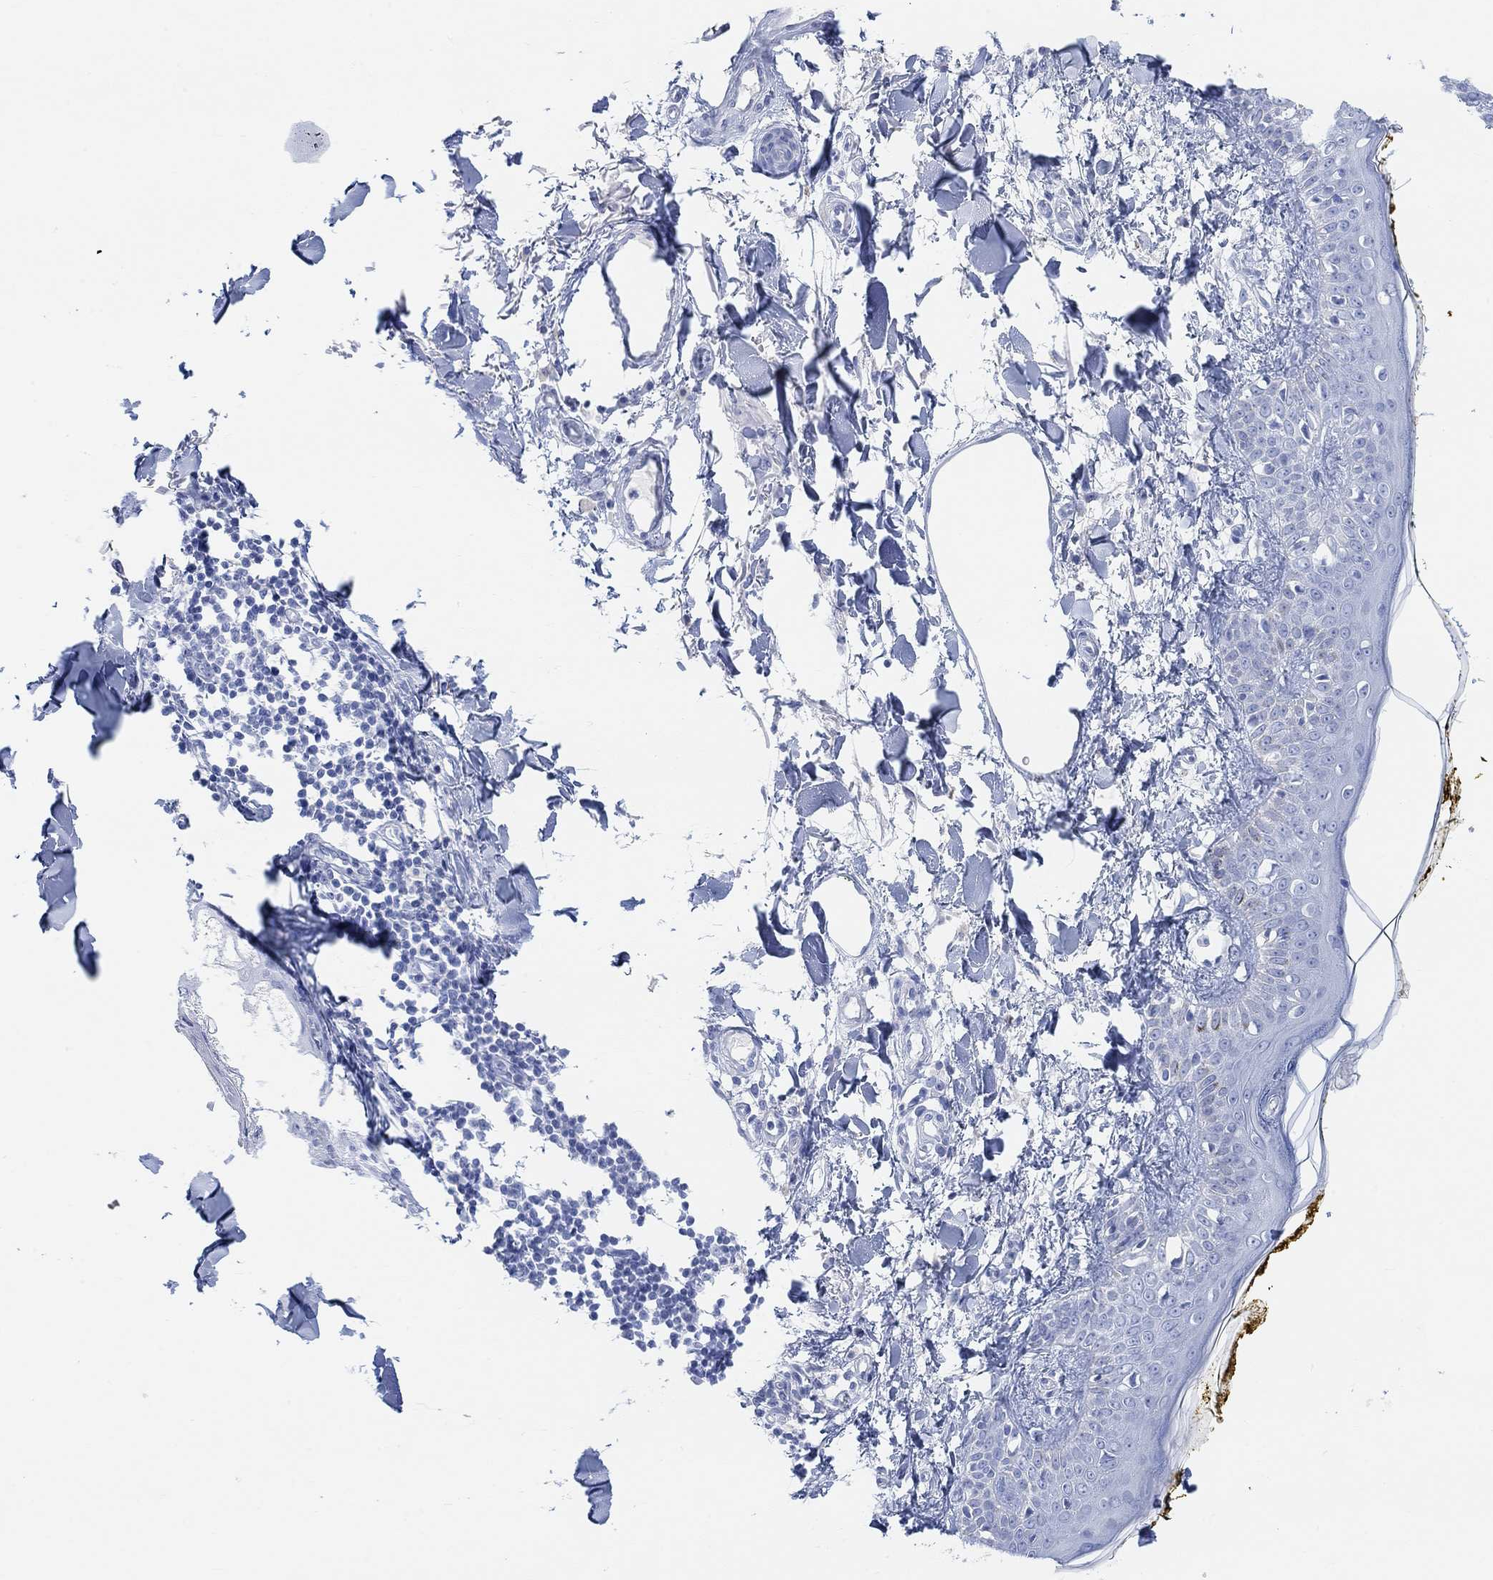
{"staining": {"intensity": "negative", "quantity": "none", "location": "none"}, "tissue": "skin", "cell_type": "Fibroblasts", "image_type": "normal", "snomed": [{"axis": "morphology", "description": "Normal tissue, NOS"}, {"axis": "topography", "description": "Skin"}], "caption": "Immunohistochemistry (IHC) of unremarkable human skin exhibits no staining in fibroblasts.", "gene": "ENO4", "patient": {"sex": "male", "age": 76}}